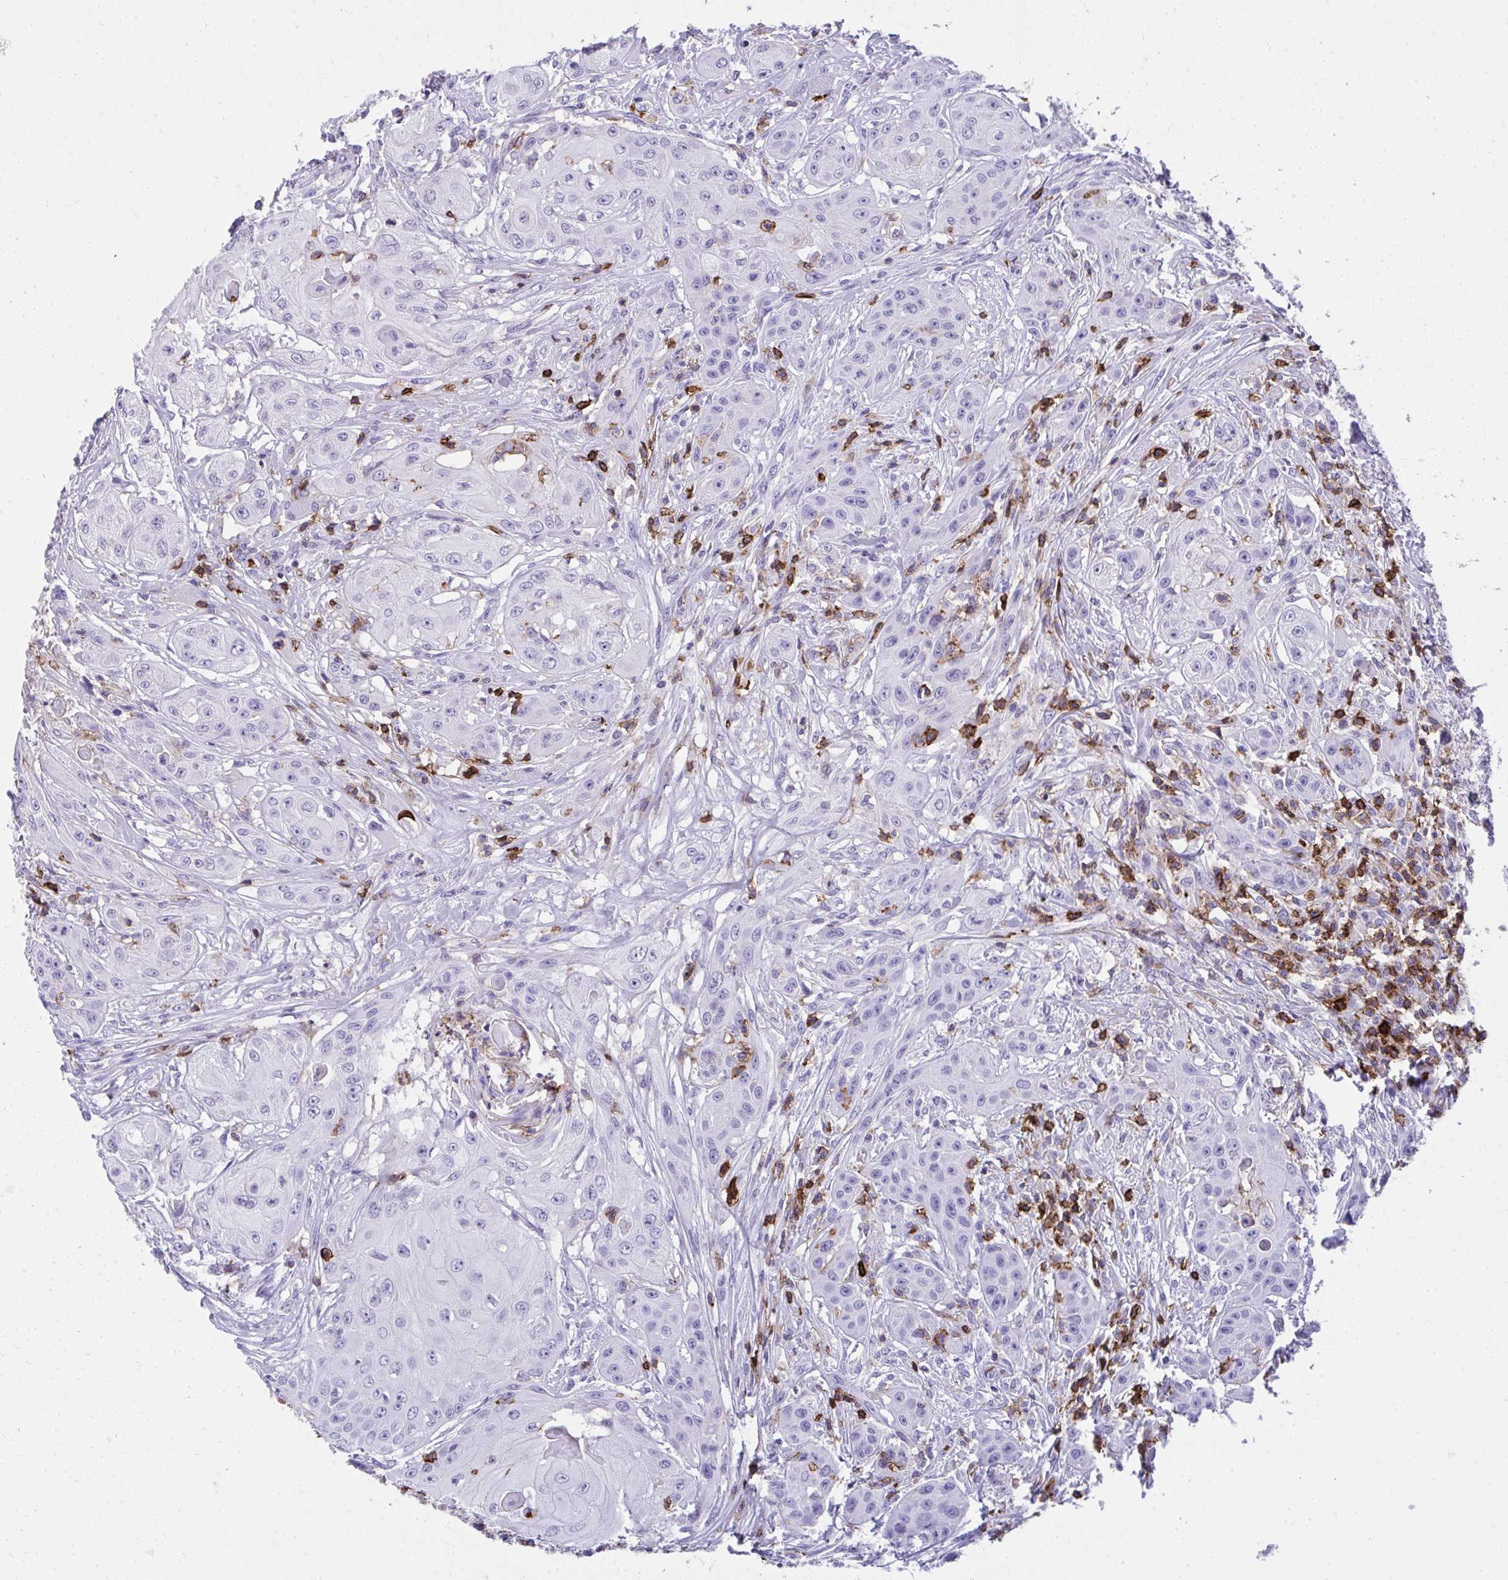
{"staining": {"intensity": "negative", "quantity": "none", "location": "none"}, "tissue": "head and neck cancer", "cell_type": "Tumor cells", "image_type": "cancer", "snomed": [{"axis": "morphology", "description": "Squamous cell carcinoma, NOS"}, {"axis": "topography", "description": "Oral tissue"}, {"axis": "topography", "description": "Head-Neck"}, {"axis": "topography", "description": "Neck, NOS"}], "caption": "Squamous cell carcinoma (head and neck) was stained to show a protein in brown. There is no significant positivity in tumor cells. (Immunohistochemistry (ihc), brightfield microscopy, high magnification).", "gene": "SPN", "patient": {"sex": "female", "age": 55}}